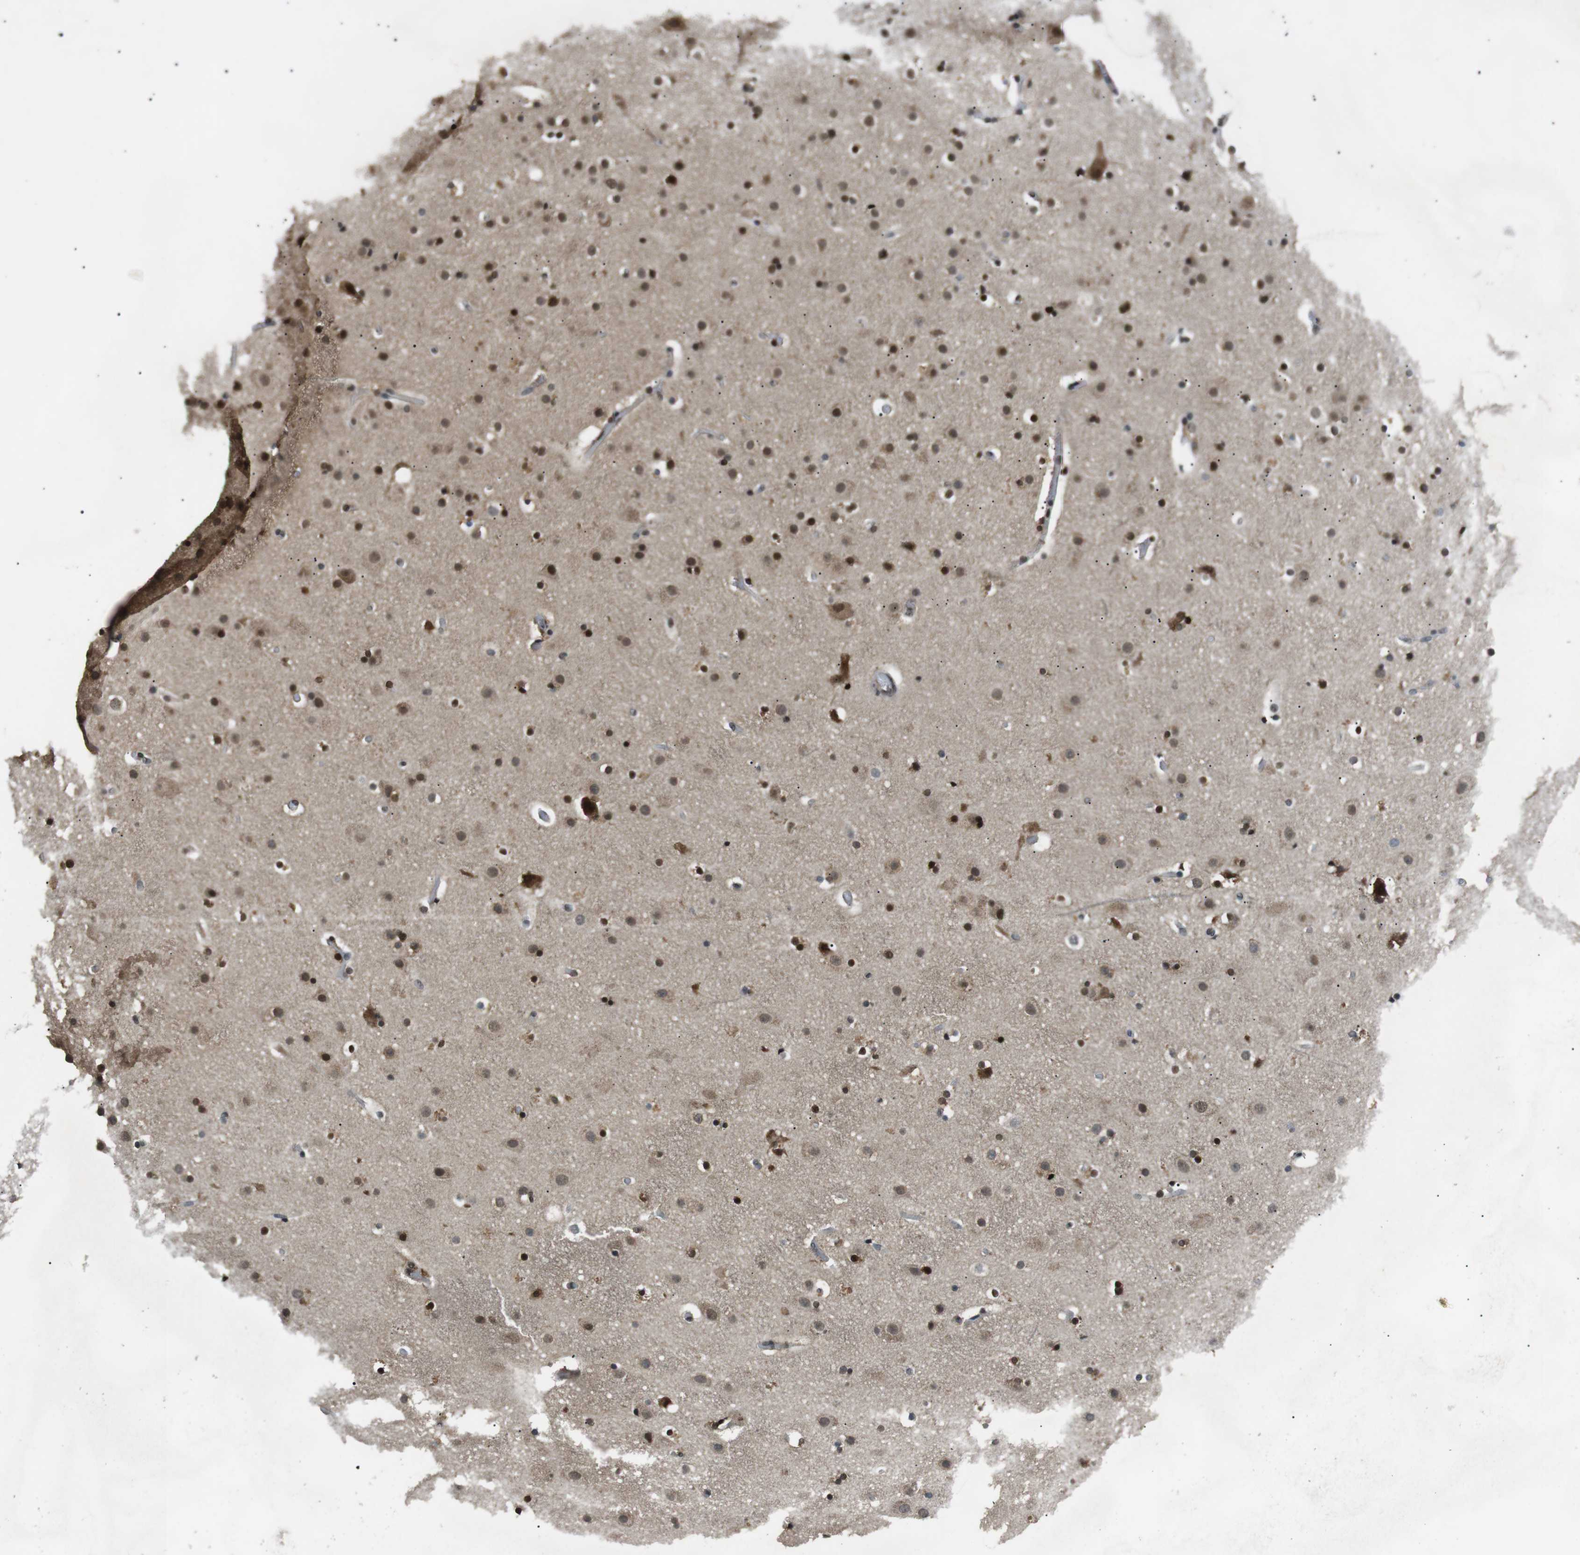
{"staining": {"intensity": "moderate", "quantity": ">75%", "location": "nuclear"}, "tissue": "cerebral cortex", "cell_type": "Endothelial cells", "image_type": "normal", "snomed": [{"axis": "morphology", "description": "Normal tissue, NOS"}, {"axis": "topography", "description": "Cerebral cortex"}], "caption": "Immunohistochemical staining of benign human cerebral cortex demonstrates moderate nuclear protein positivity in approximately >75% of endothelial cells. (IHC, brightfield microscopy, high magnification).", "gene": "ORAI3", "patient": {"sex": "male", "age": 57}}